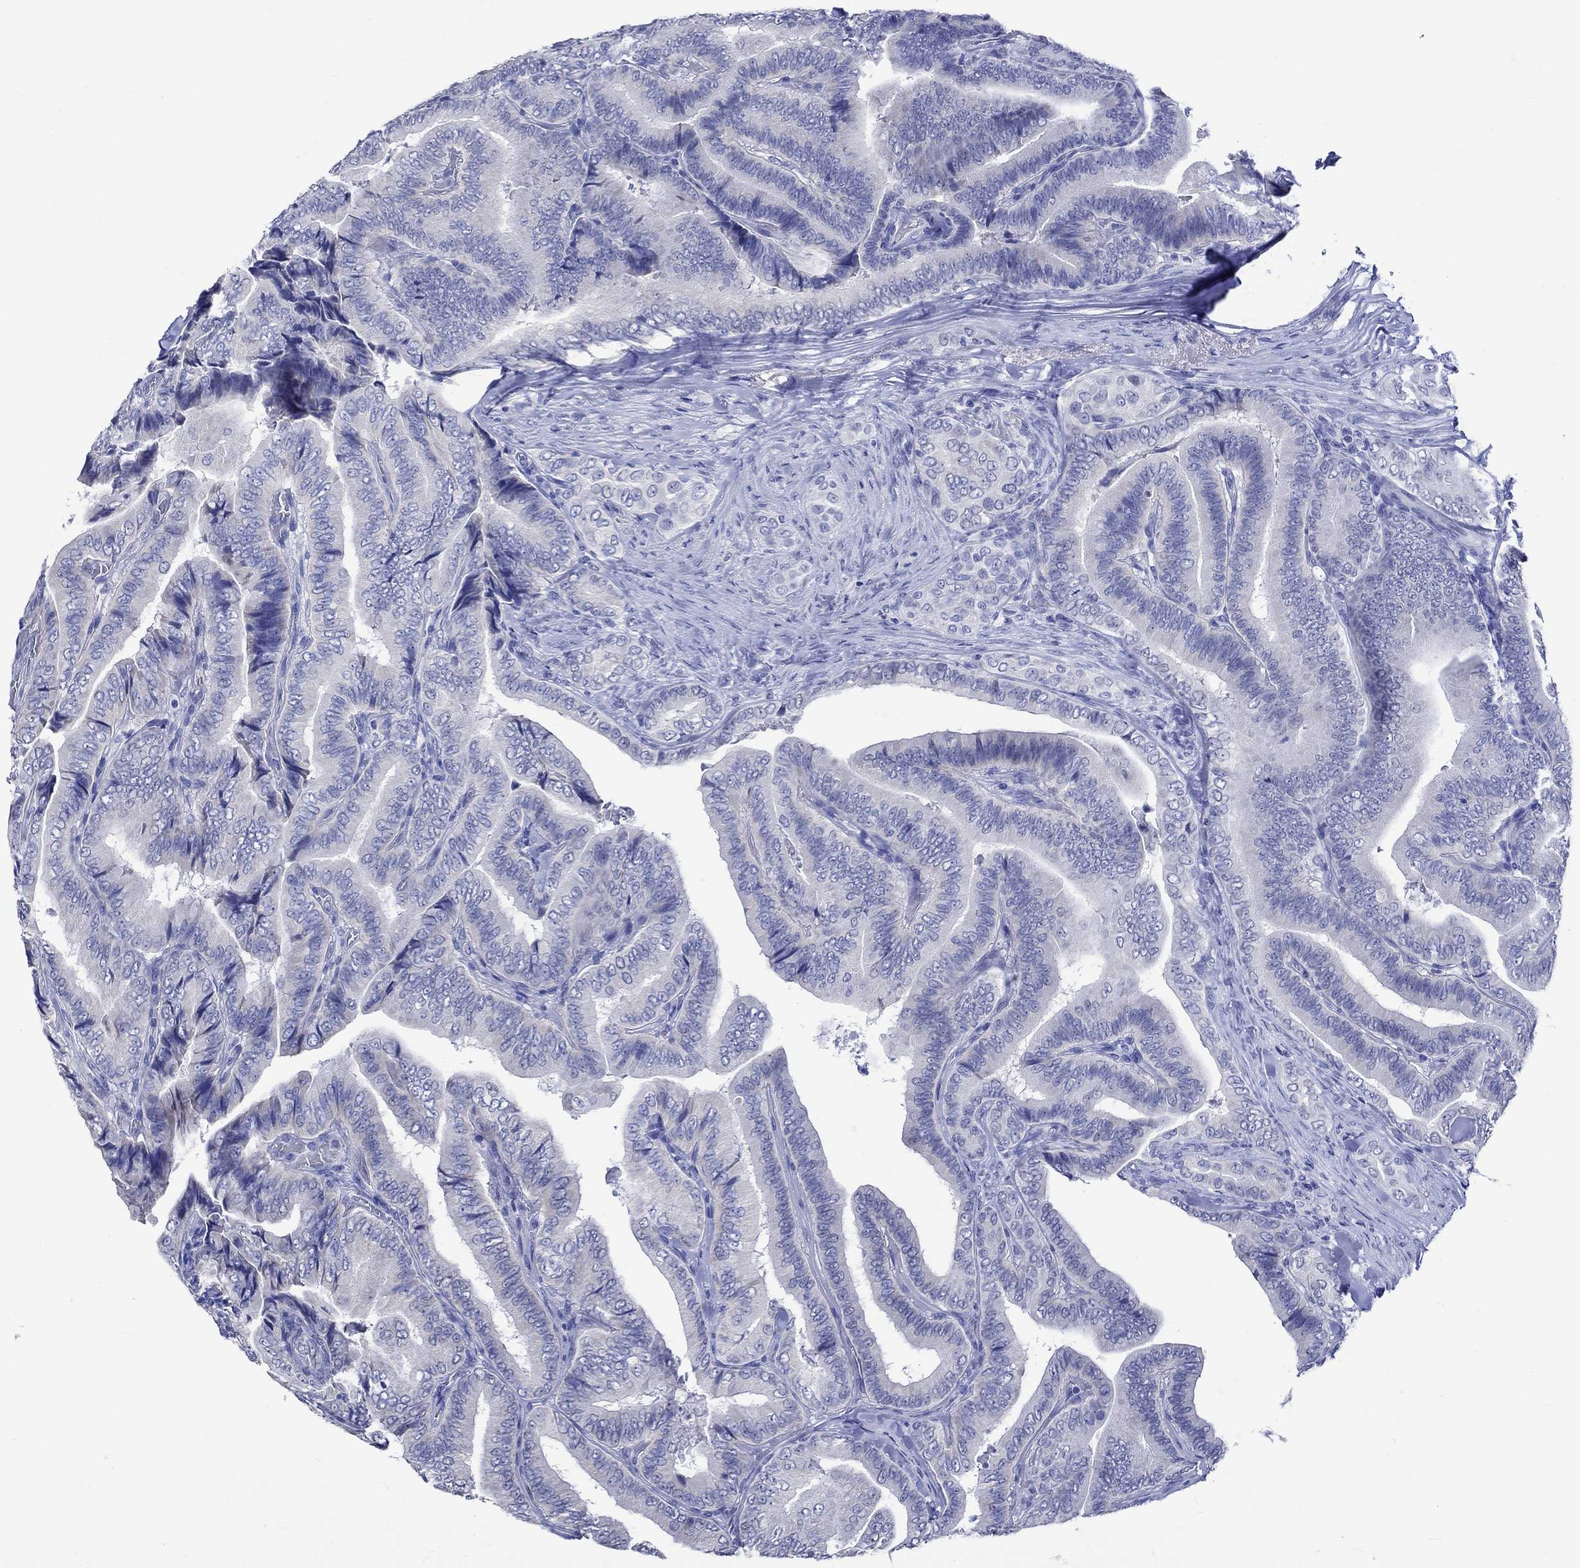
{"staining": {"intensity": "negative", "quantity": "none", "location": "none"}, "tissue": "thyroid cancer", "cell_type": "Tumor cells", "image_type": "cancer", "snomed": [{"axis": "morphology", "description": "Papillary adenocarcinoma, NOS"}, {"axis": "topography", "description": "Thyroid gland"}], "caption": "An immunohistochemistry image of thyroid cancer (papillary adenocarcinoma) is shown. There is no staining in tumor cells of thyroid cancer (papillary adenocarcinoma).", "gene": "KLHL35", "patient": {"sex": "male", "age": 61}}